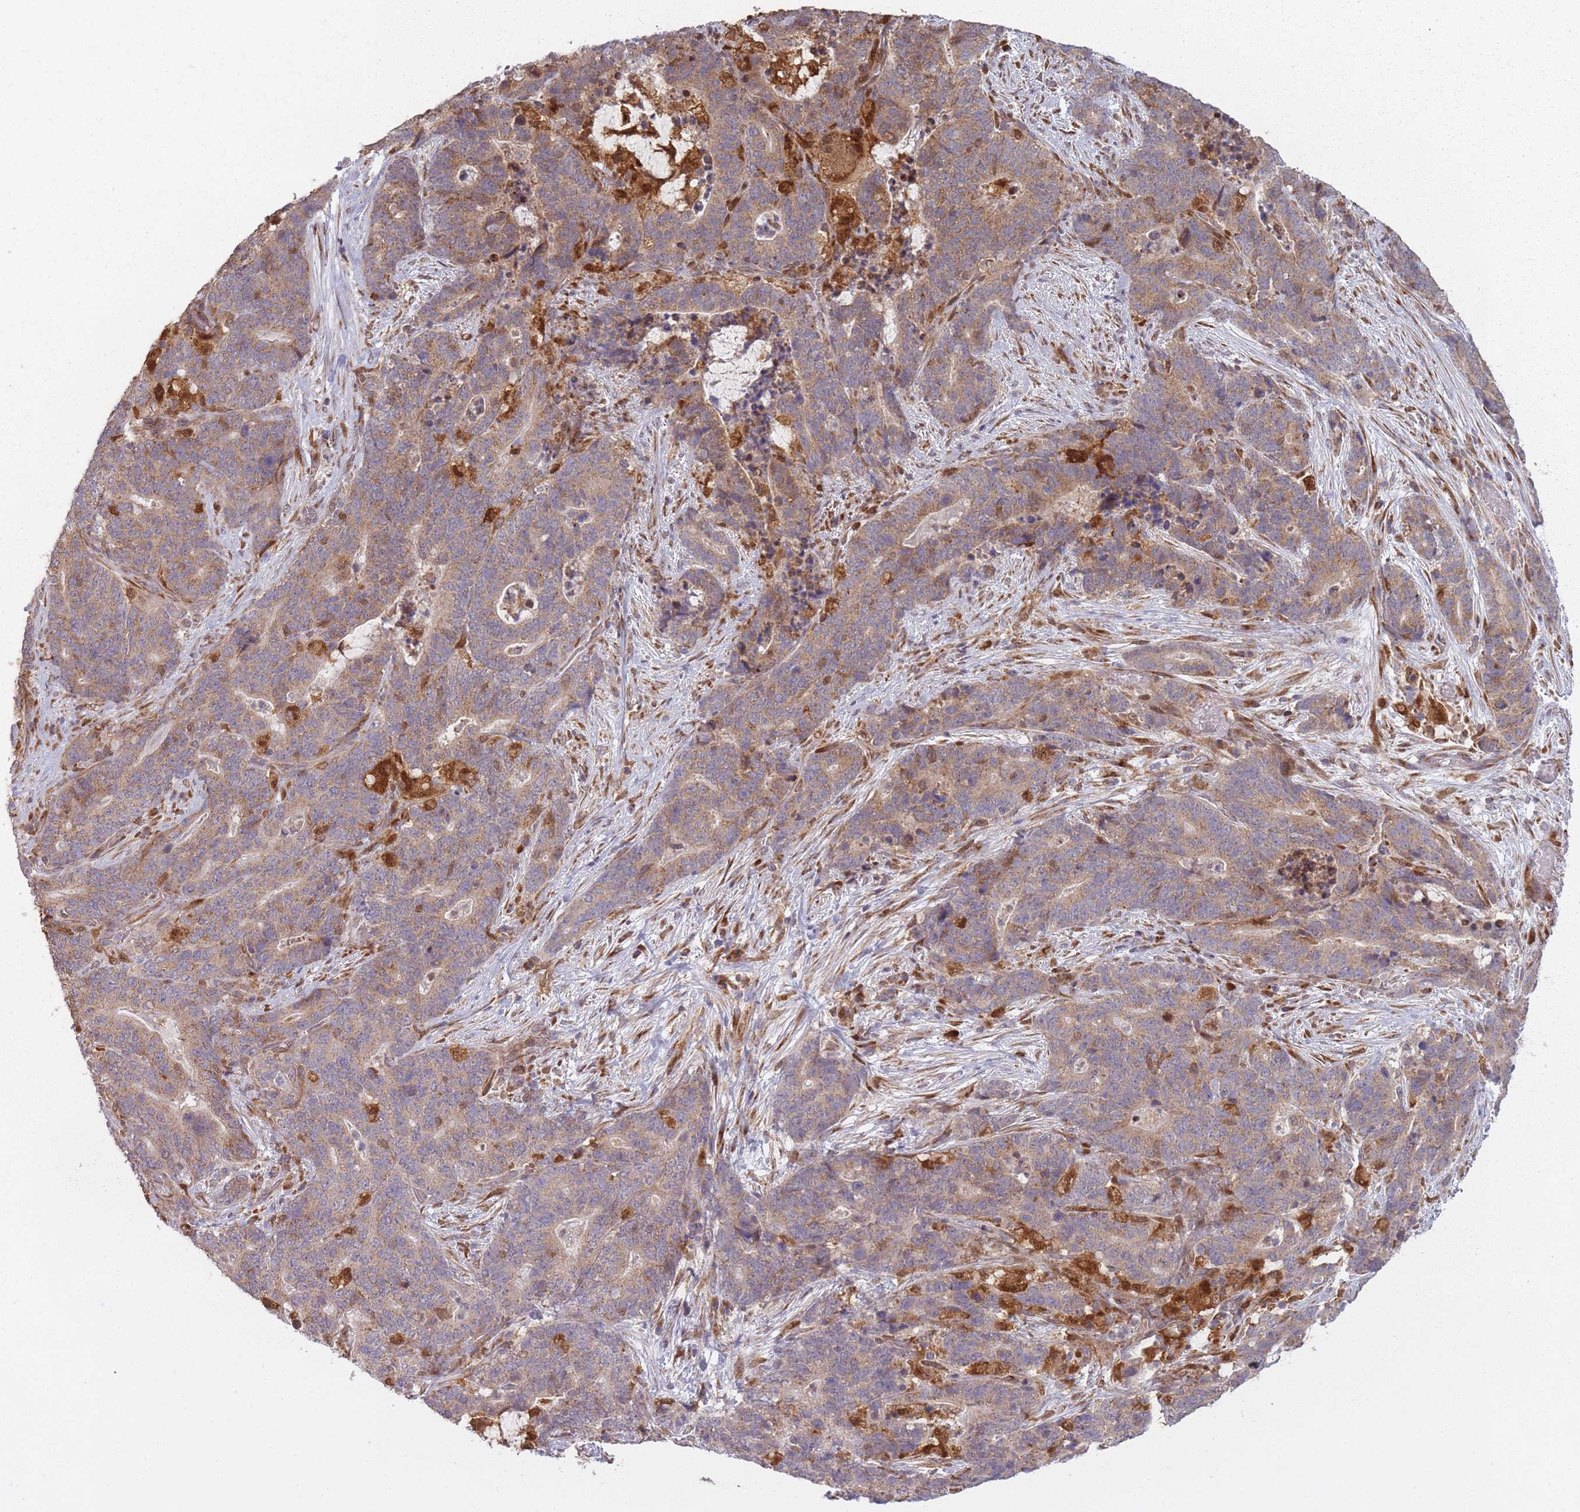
{"staining": {"intensity": "moderate", "quantity": "25%-75%", "location": "cytoplasmic/membranous"}, "tissue": "stomach cancer", "cell_type": "Tumor cells", "image_type": "cancer", "snomed": [{"axis": "morphology", "description": "Normal tissue, NOS"}, {"axis": "morphology", "description": "Adenocarcinoma, NOS"}, {"axis": "topography", "description": "Stomach"}], "caption": "DAB (3,3'-diaminobenzidine) immunohistochemical staining of human stomach cancer (adenocarcinoma) exhibits moderate cytoplasmic/membranous protein expression in about 25%-75% of tumor cells. The staining was performed using DAB to visualize the protein expression in brown, while the nuclei were stained in blue with hematoxylin (Magnification: 20x).", "gene": "LGALS9", "patient": {"sex": "female", "age": 64}}